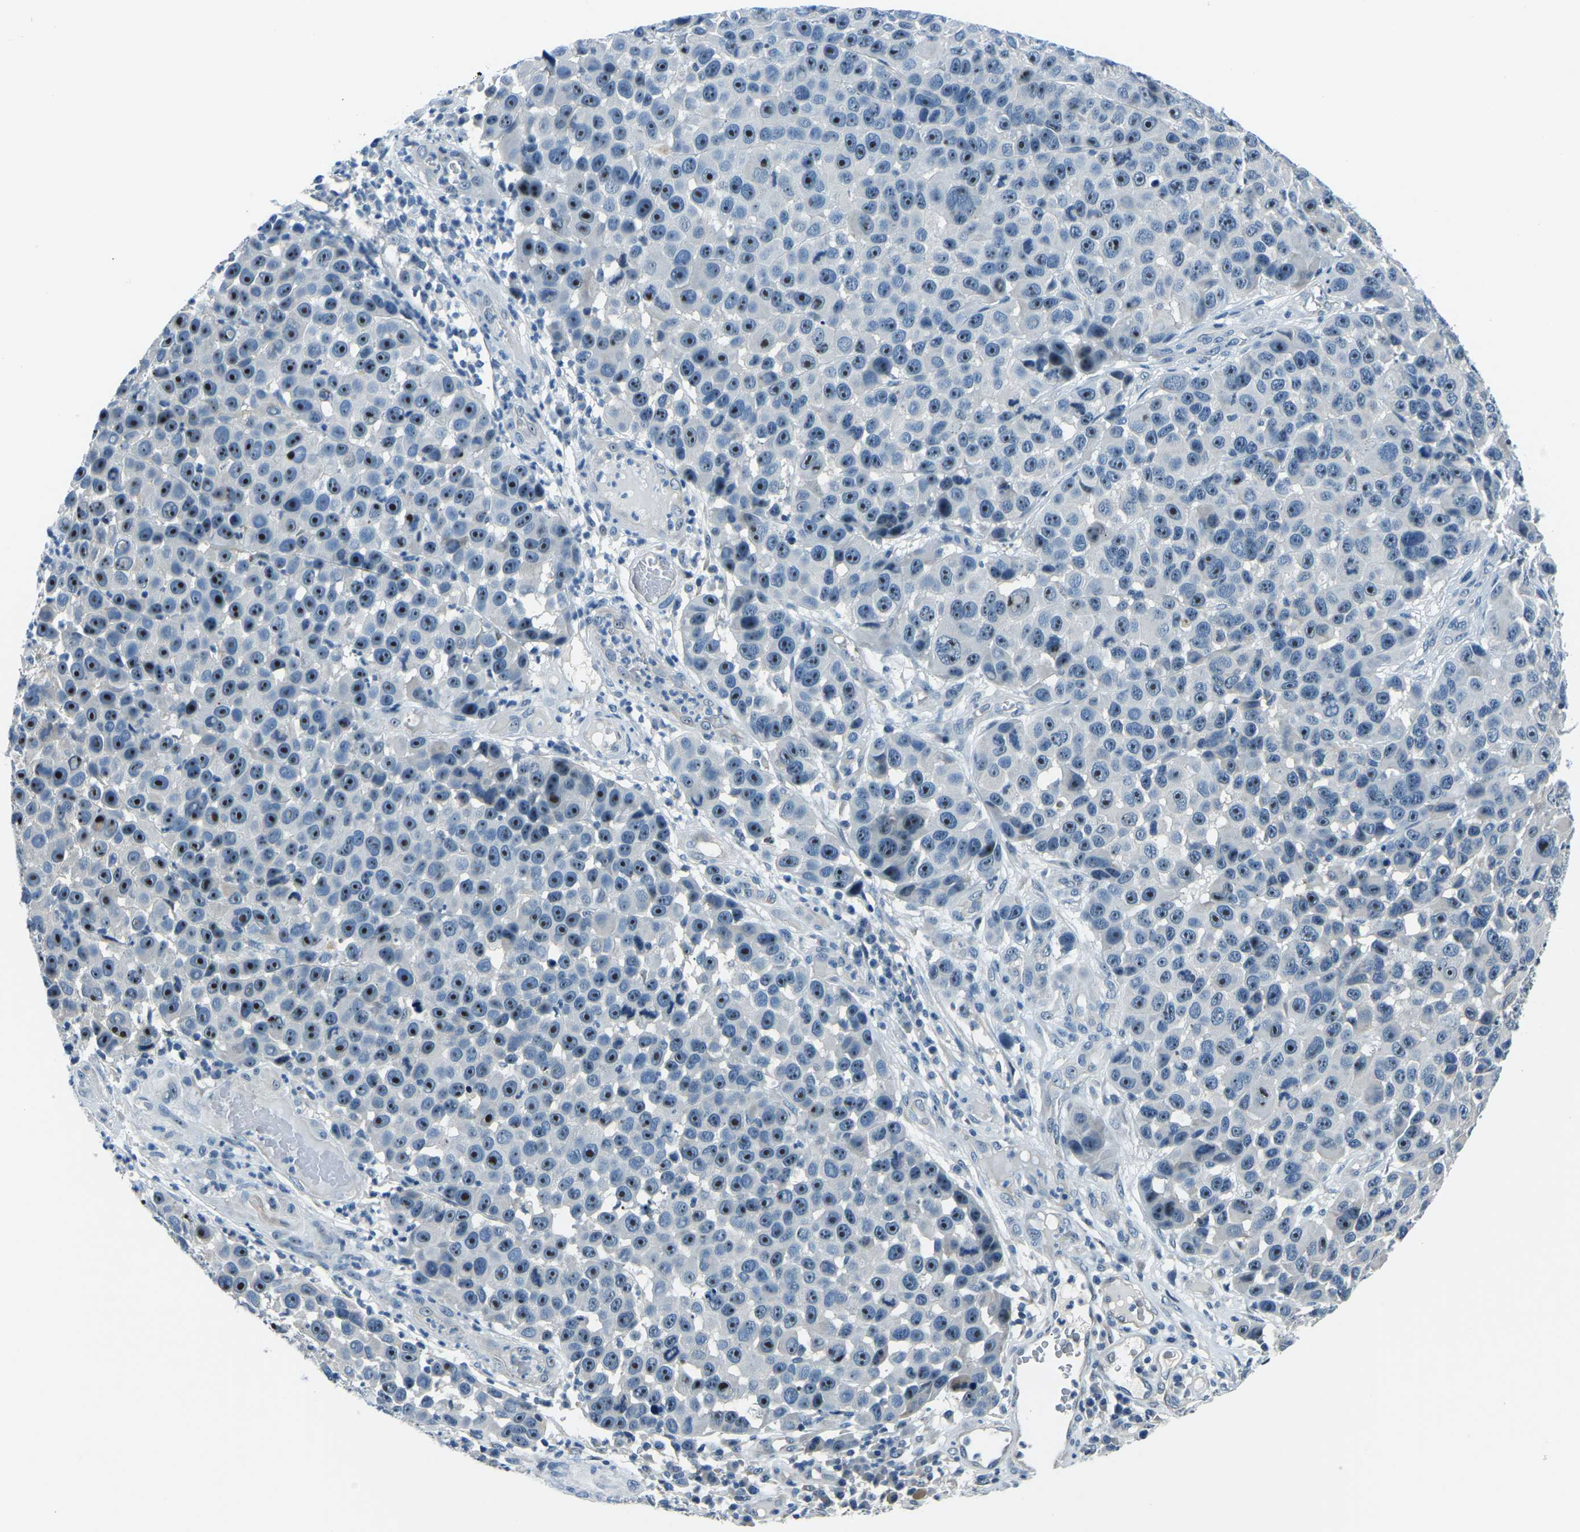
{"staining": {"intensity": "strong", "quantity": ">75%", "location": "nuclear"}, "tissue": "melanoma", "cell_type": "Tumor cells", "image_type": "cancer", "snomed": [{"axis": "morphology", "description": "Malignant melanoma, NOS"}, {"axis": "topography", "description": "Skin"}], "caption": "Immunohistochemistry (IHC) of malignant melanoma demonstrates high levels of strong nuclear positivity in approximately >75% of tumor cells.", "gene": "RRP1", "patient": {"sex": "male", "age": 53}}